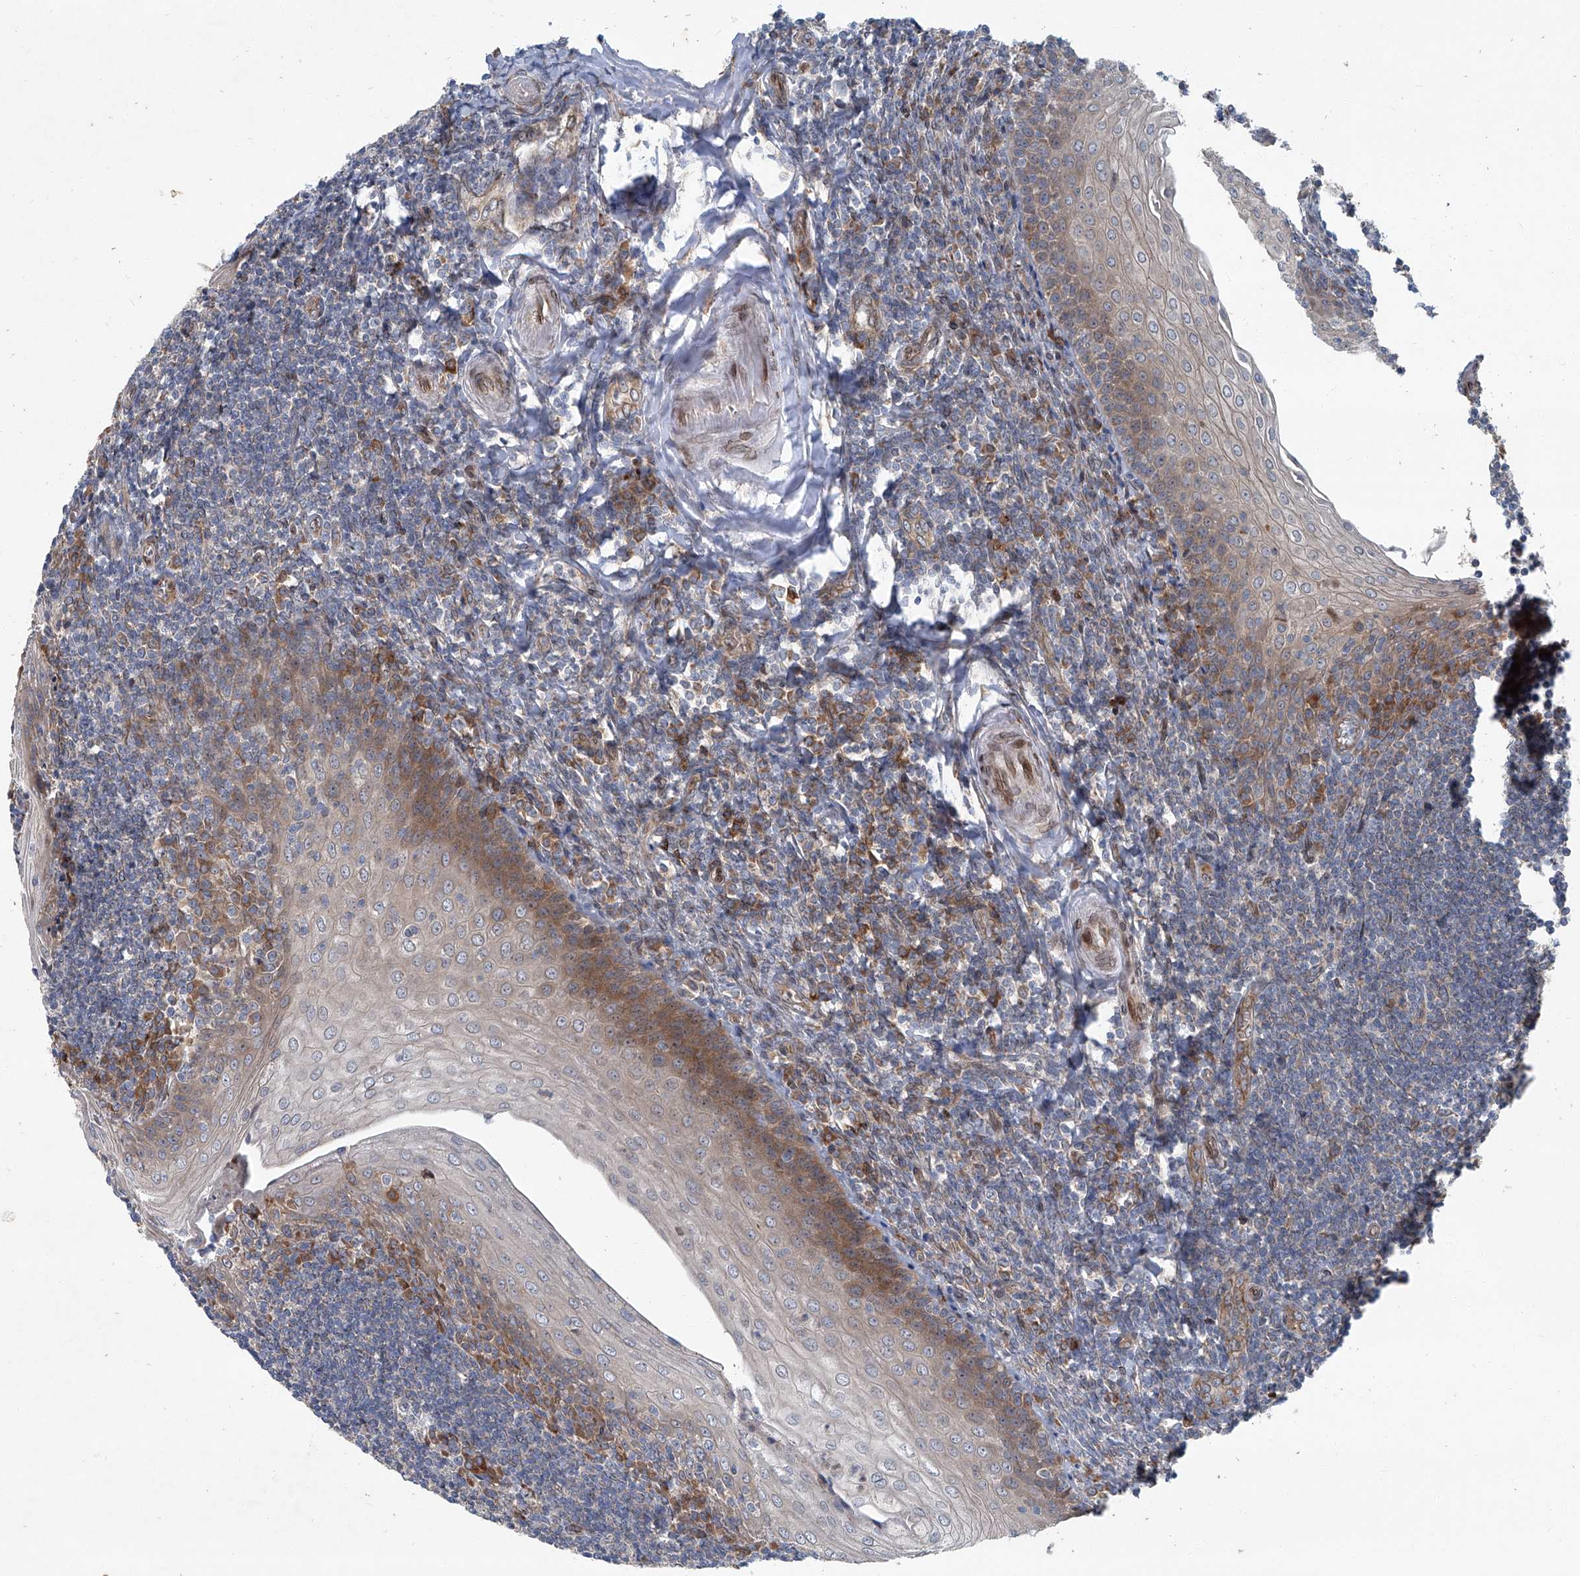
{"staining": {"intensity": "weak", "quantity": "<25%", "location": "cytoplasmic/membranous"}, "tissue": "tonsil", "cell_type": "Germinal center cells", "image_type": "normal", "snomed": [{"axis": "morphology", "description": "Normal tissue, NOS"}, {"axis": "topography", "description": "Tonsil"}], "caption": "Germinal center cells show no significant protein expression in unremarkable tonsil. (DAB (3,3'-diaminobenzidine) IHC with hematoxylin counter stain).", "gene": "GPR132", "patient": {"sex": "male", "age": 27}}